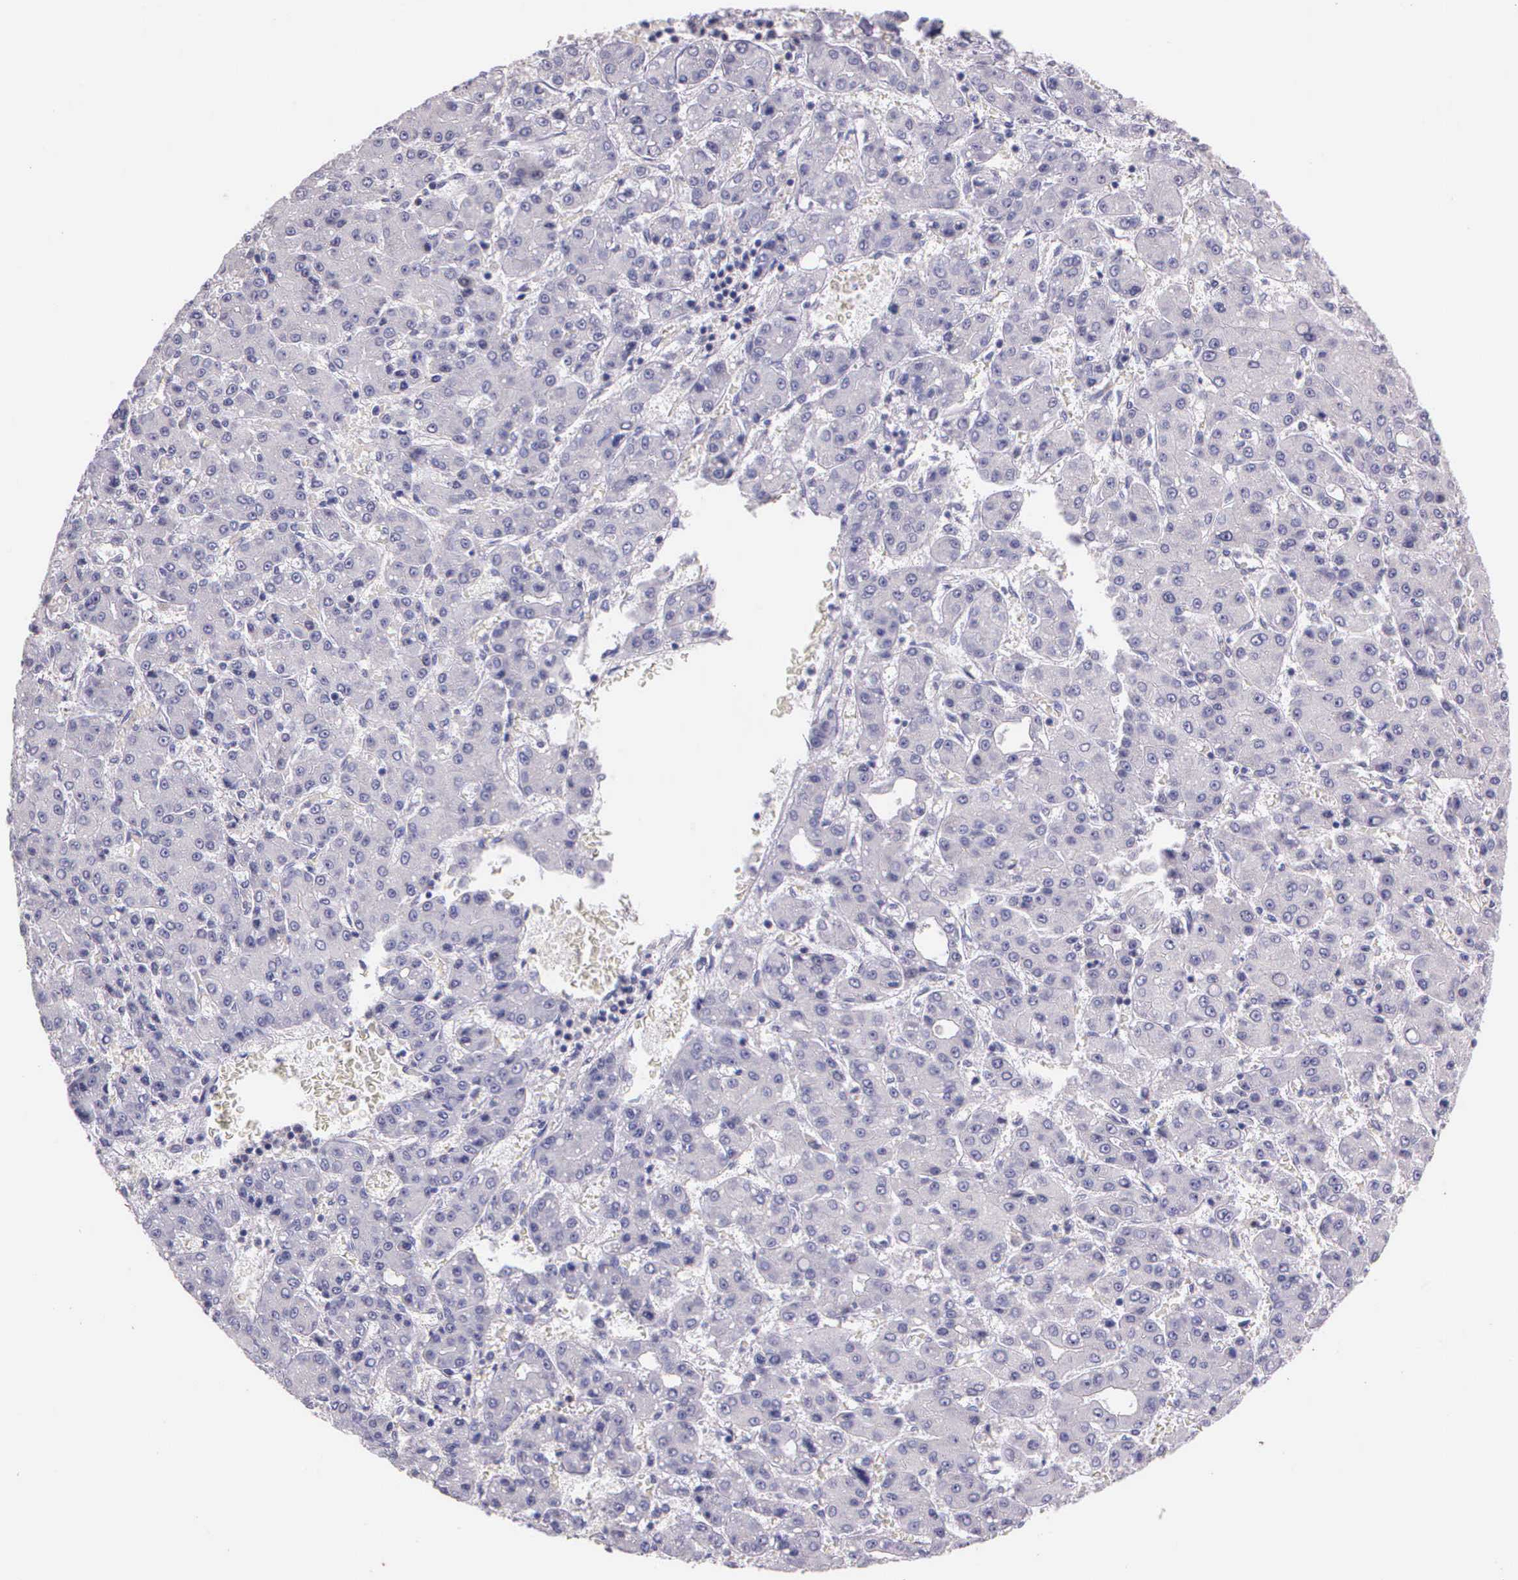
{"staining": {"intensity": "negative", "quantity": "none", "location": "none"}, "tissue": "liver cancer", "cell_type": "Tumor cells", "image_type": "cancer", "snomed": [{"axis": "morphology", "description": "Carcinoma, Hepatocellular, NOS"}, {"axis": "topography", "description": "Liver"}], "caption": "Immunohistochemistry of human hepatocellular carcinoma (liver) displays no positivity in tumor cells.", "gene": "IGBP1", "patient": {"sex": "male", "age": 69}}